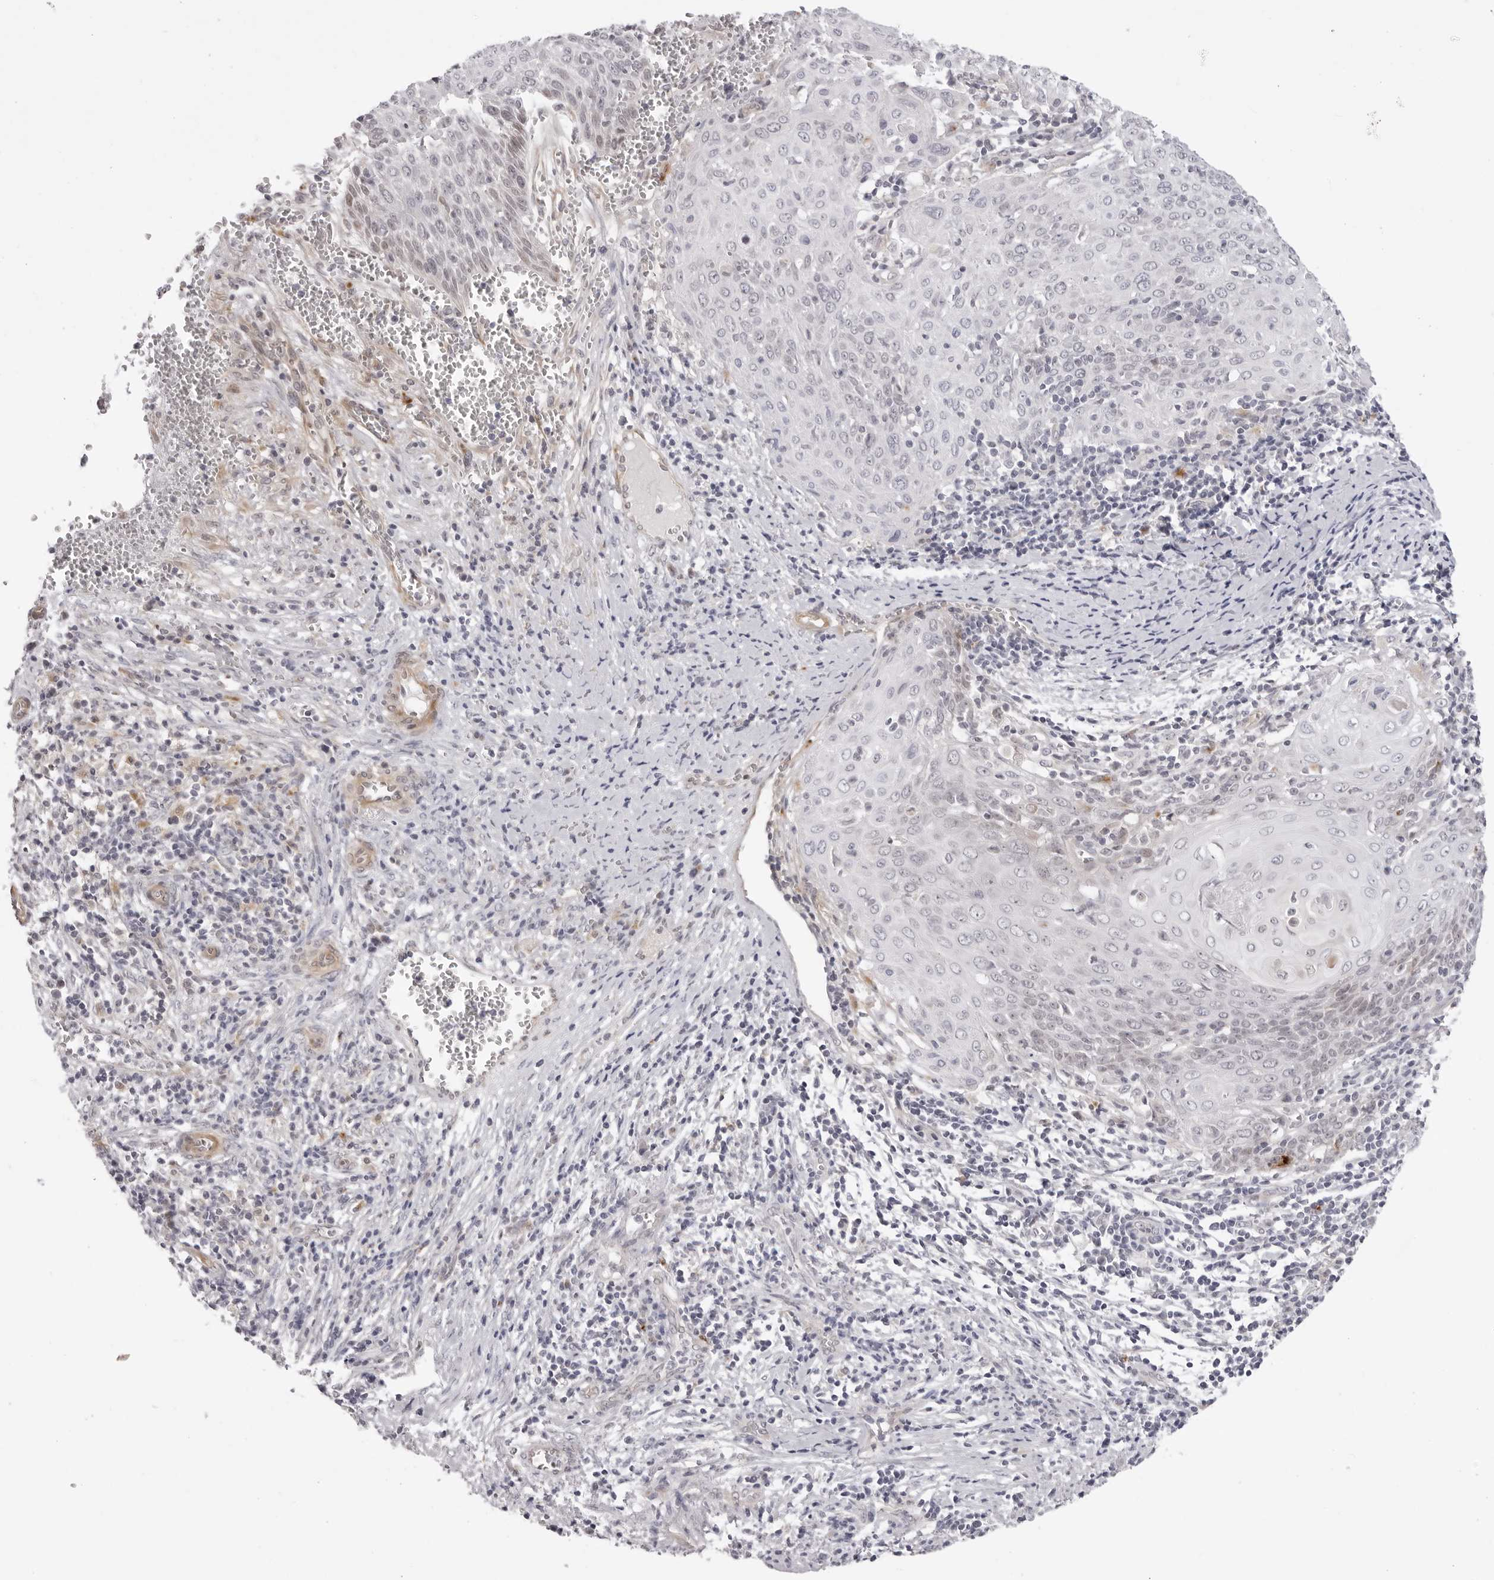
{"staining": {"intensity": "negative", "quantity": "none", "location": "none"}, "tissue": "cervical cancer", "cell_type": "Tumor cells", "image_type": "cancer", "snomed": [{"axis": "morphology", "description": "Squamous cell carcinoma, NOS"}, {"axis": "topography", "description": "Cervix"}], "caption": "Tumor cells are negative for protein expression in human cervical cancer.", "gene": "SUGCT", "patient": {"sex": "female", "age": 39}}